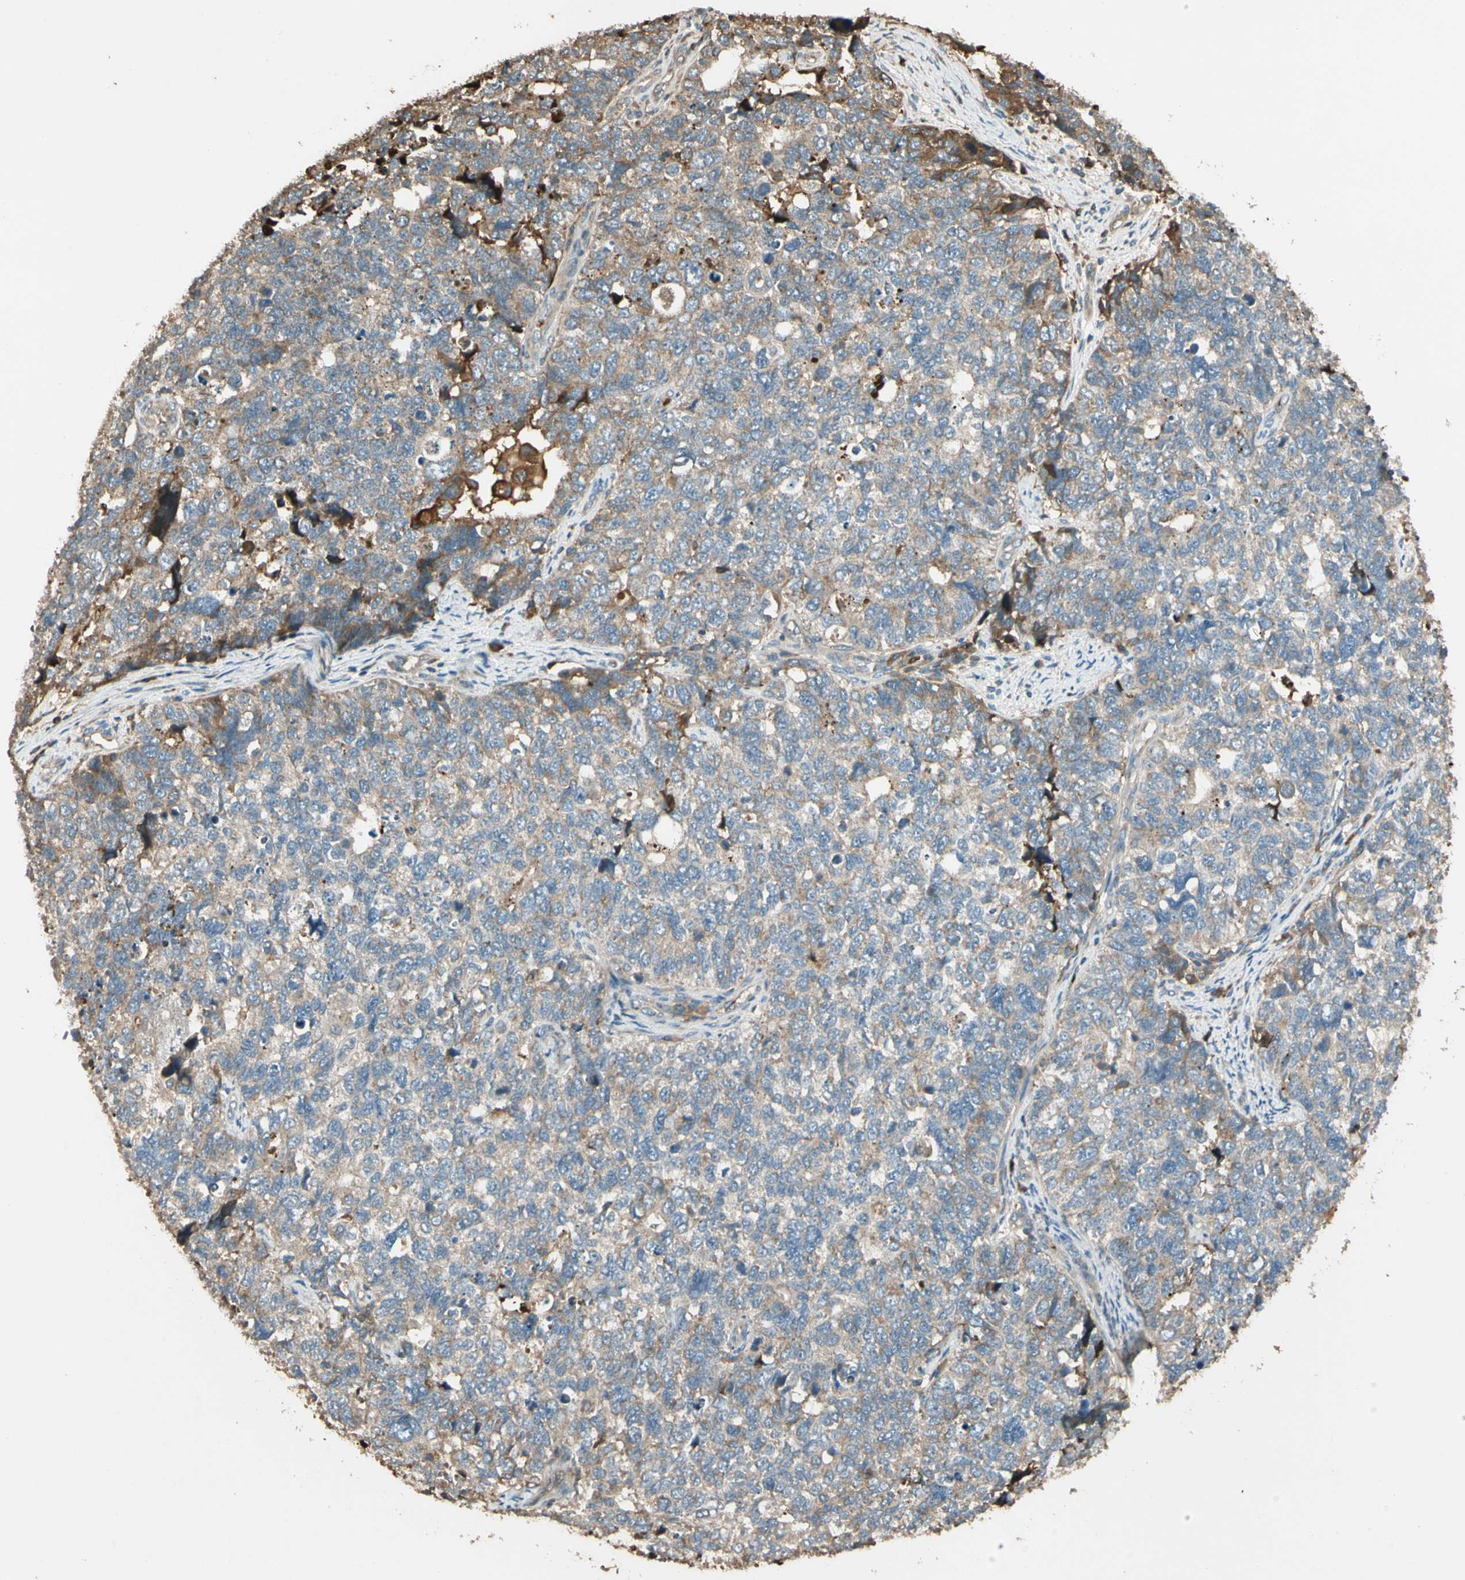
{"staining": {"intensity": "weak", "quantity": ">75%", "location": "cytoplasmic/membranous"}, "tissue": "cervical cancer", "cell_type": "Tumor cells", "image_type": "cancer", "snomed": [{"axis": "morphology", "description": "Squamous cell carcinoma, NOS"}, {"axis": "topography", "description": "Cervix"}], "caption": "Tumor cells show weak cytoplasmic/membranous expression in approximately >75% of cells in cervical cancer.", "gene": "STX11", "patient": {"sex": "female", "age": 63}}